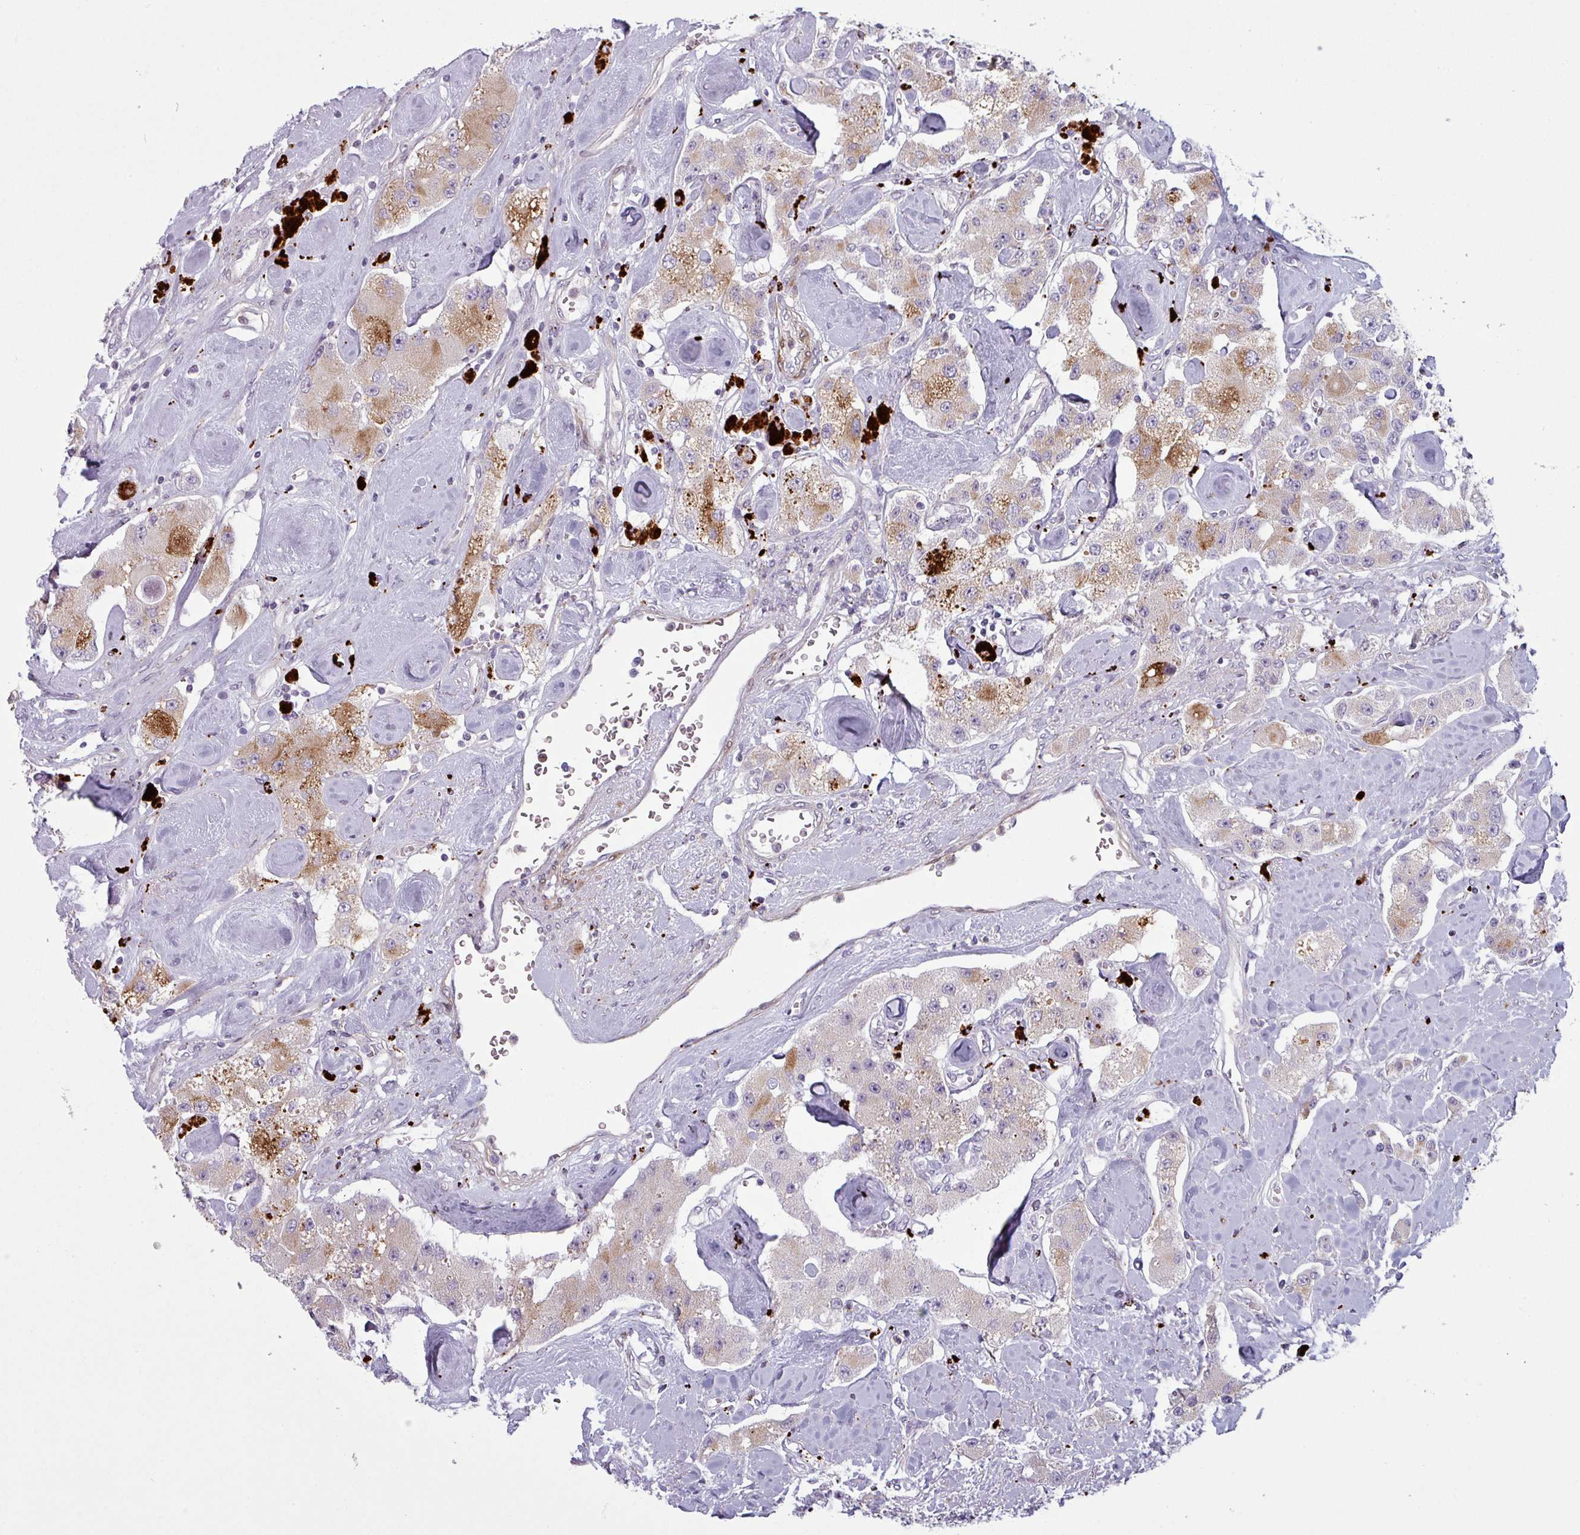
{"staining": {"intensity": "moderate", "quantity": "25%-75%", "location": "cytoplasmic/membranous"}, "tissue": "carcinoid", "cell_type": "Tumor cells", "image_type": "cancer", "snomed": [{"axis": "morphology", "description": "Carcinoid, malignant, NOS"}, {"axis": "topography", "description": "Pancreas"}], "caption": "Protein expression analysis of human carcinoid reveals moderate cytoplasmic/membranous staining in approximately 25%-75% of tumor cells. The staining is performed using DAB brown chromogen to label protein expression. The nuclei are counter-stained blue using hematoxylin.", "gene": "MAP7D2", "patient": {"sex": "male", "age": 41}}